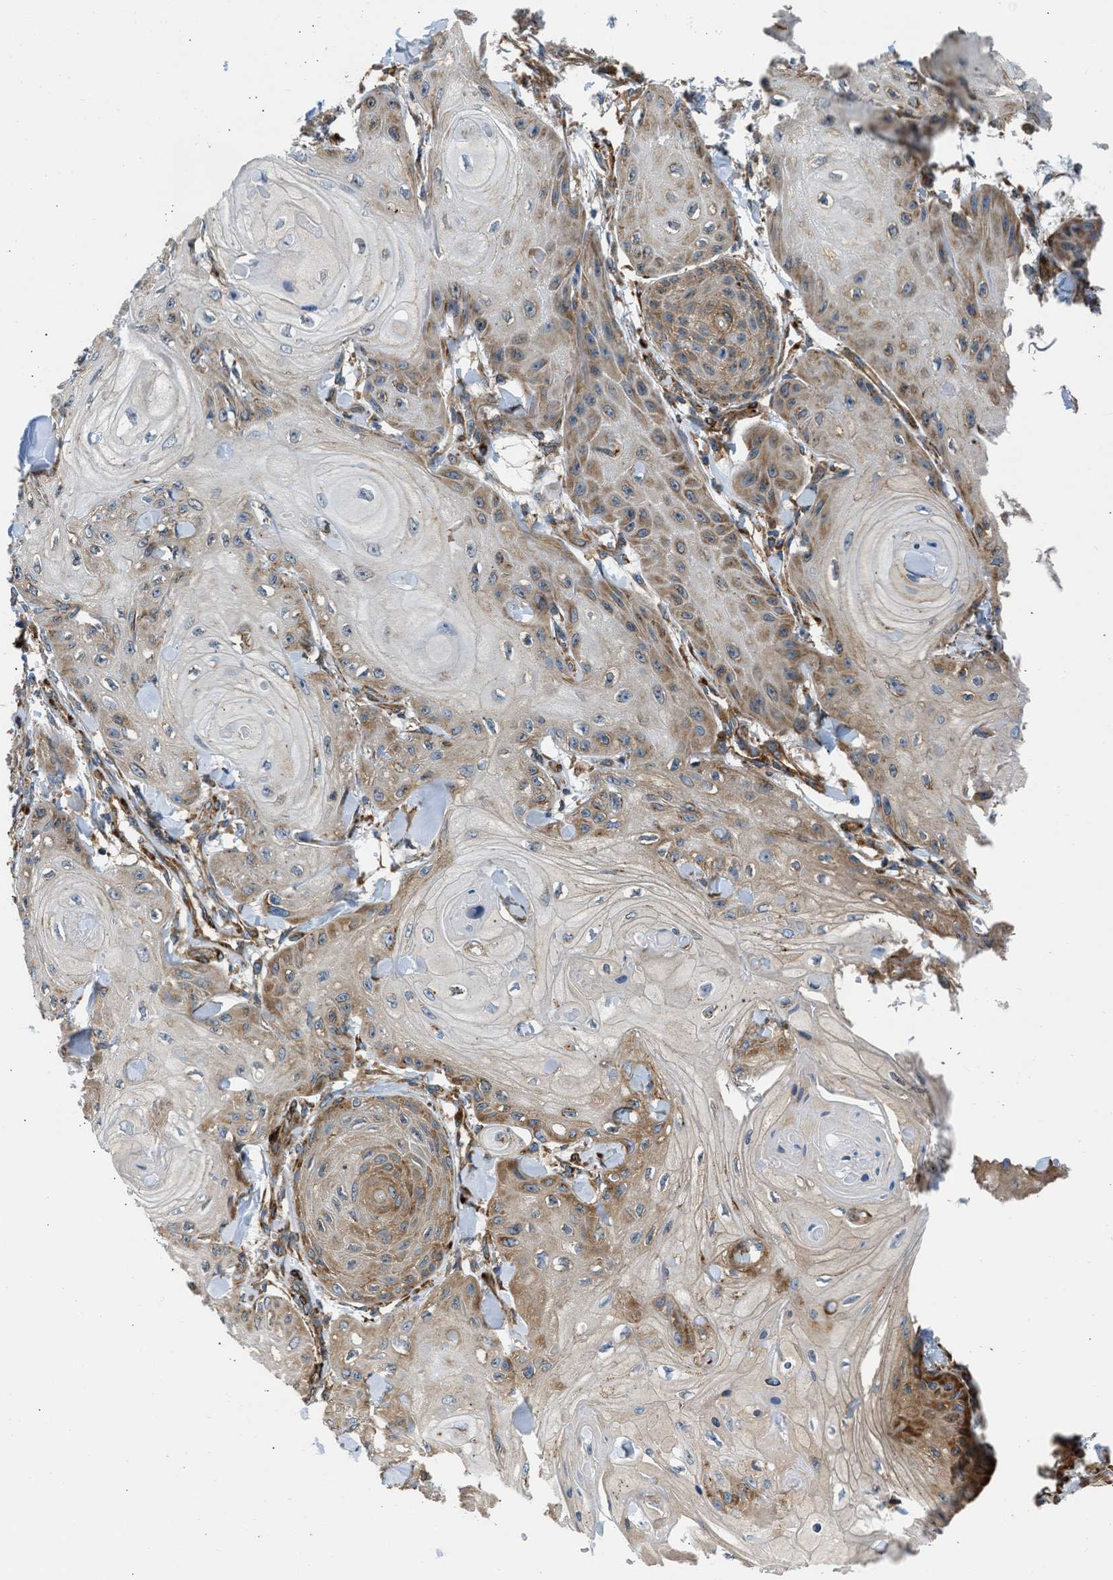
{"staining": {"intensity": "moderate", "quantity": "25%-75%", "location": "cytoplasmic/membranous"}, "tissue": "skin cancer", "cell_type": "Tumor cells", "image_type": "cancer", "snomed": [{"axis": "morphology", "description": "Squamous cell carcinoma, NOS"}, {"axis": "topography", "description": "Skin"}], "caption": "There is medium levels of moderate cytoplasmic/membranous expression in tumor cells of skin cancer (squamous cell carcinoma), as demonstrated by immunohistochemical staining (brown color).", "gene": "SEPTIN2", "patient": {"sex": "male", "age": 74}}